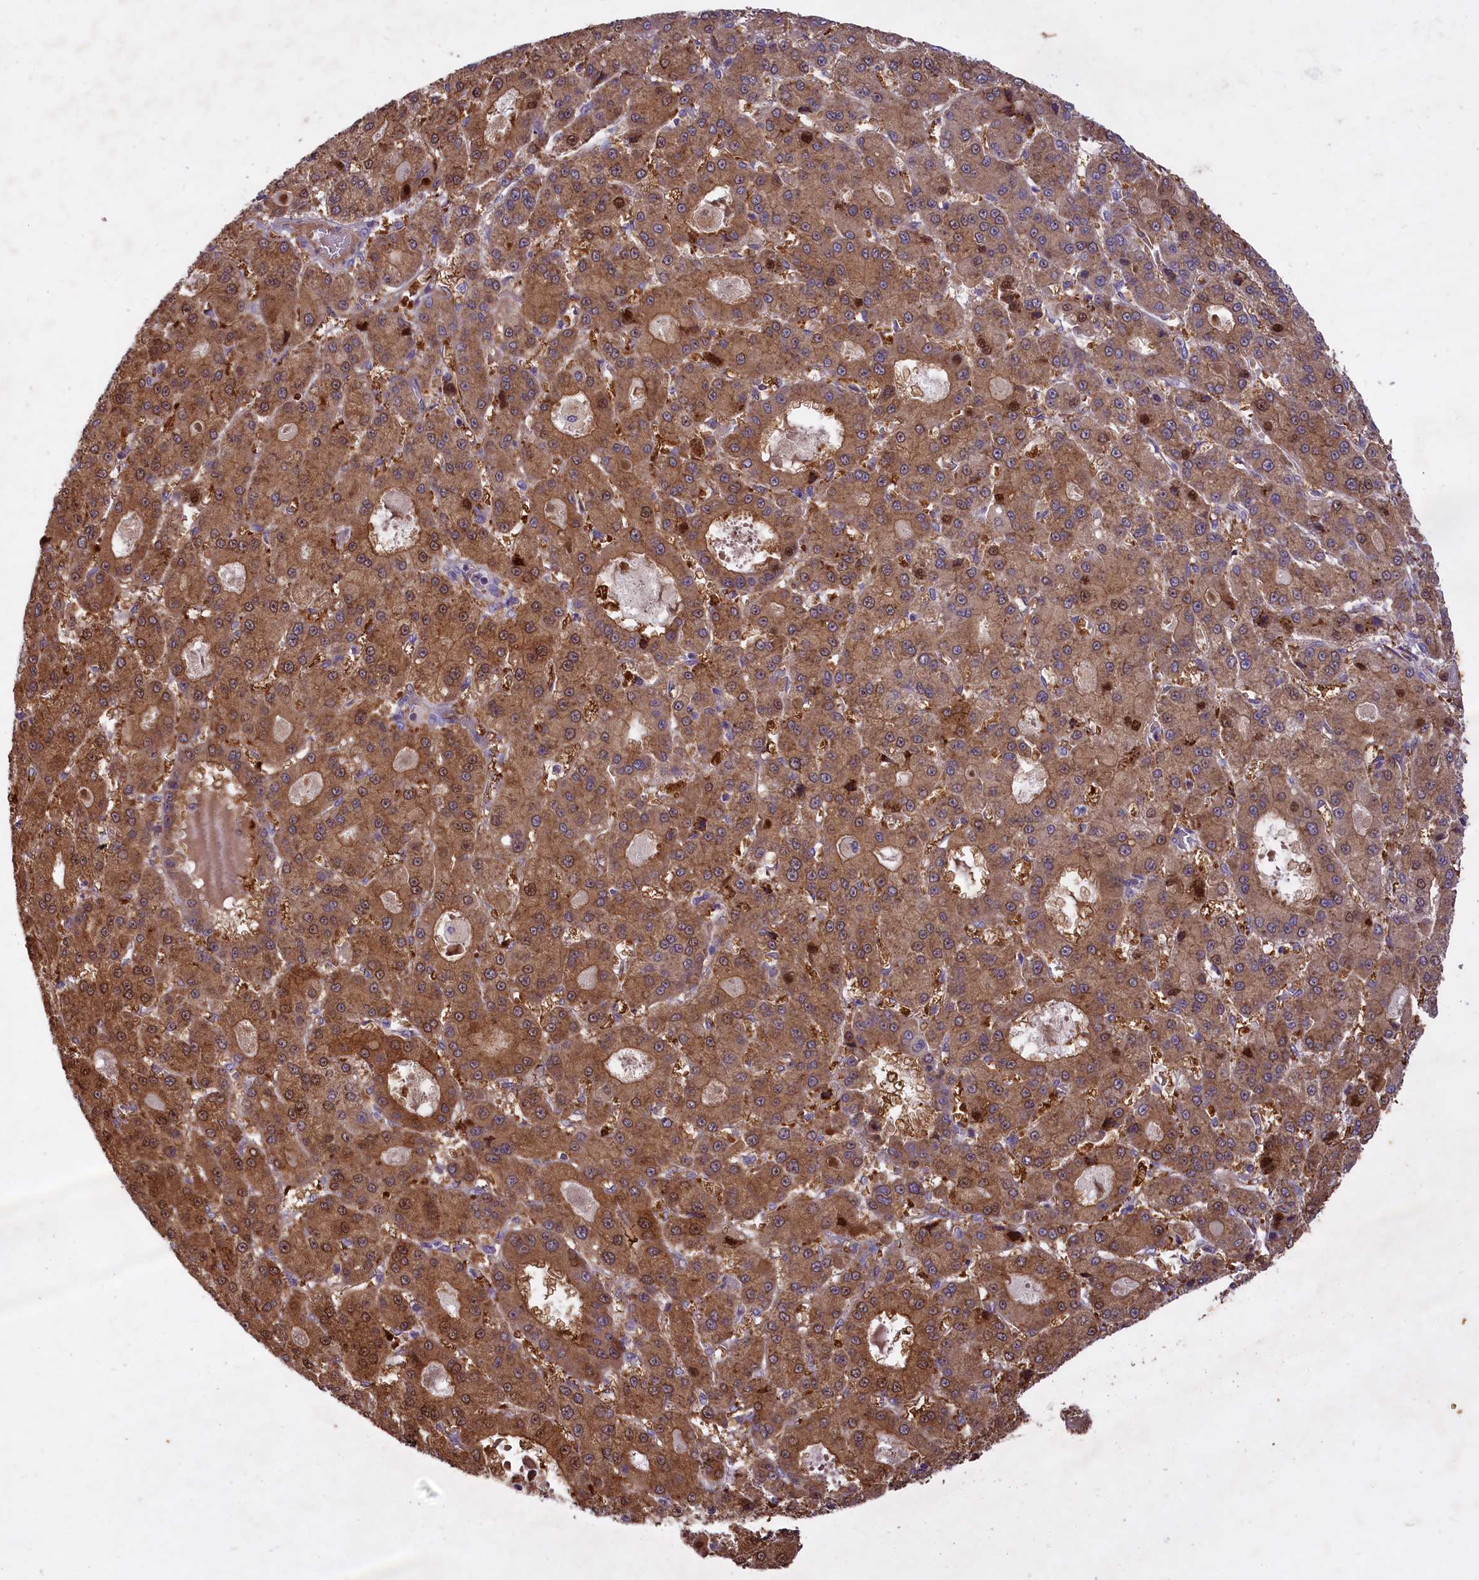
{"staining": {"intensity": "moderate", "quantity": ">75%", "location": "cytoplasmic/membranous"}, "tissue": "liver cancer", "cell_type": "Tumor cells", "image_type": "cancer", "snomed": [{"axis": "morphology", "description": "Carcinoma, Hepatocellular, NOS"}, {"axis": "topography", "description": "Liver"}], "caption": "Liver cancer stained with immunohistochemistry (IHC) demonstrates moderate cytoplasmic/membranous expression in approximately >75% of tumor cells. The protein is stained brown, and the nuclei are stained in blue (DAB IHC with brightfield microscopy, high magnification).", "gene": "MEMO1", "patient": {"sex": "male", "age": 70}}